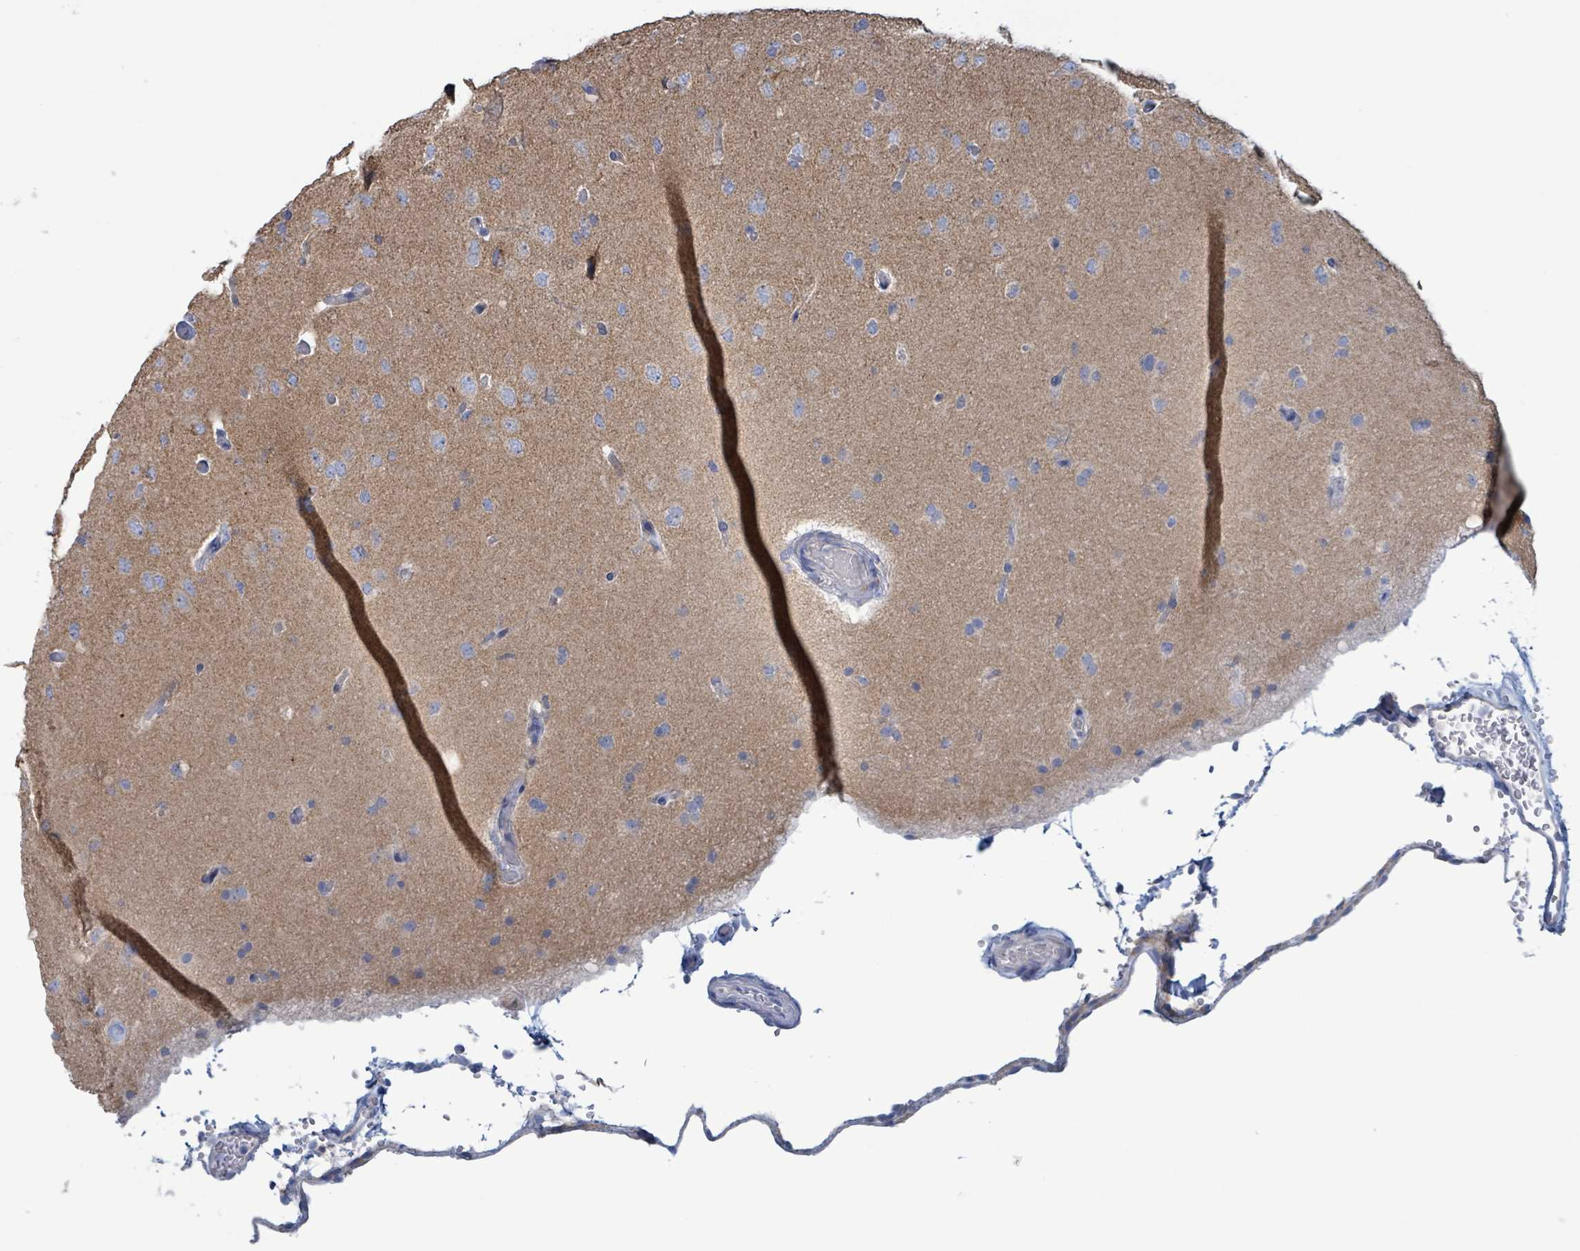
{"staining": {"intensity": "negative", "quantity": "none", "location": "none"}, "tissue": "glioma", "cell_type": "Tumor cells", "image_type": "cancer", "snomed": [{"axis": "morphology", "description": "Glioma, malignant, High grade"}, {"axis": "topography", "description": "Brain"}], "caption": "High magnification brightfield microscopy of glioma stained with DAB (3,3'-diaminobenzidine) (brown) and counterstained with hematoxylin (blue): tumor cells show no significant positivity. (DAB IHC visualized using brightfield microscopy, high magnification).", "gene": "AKR1C4", "patient": {"sex": "male", "age": 72}}